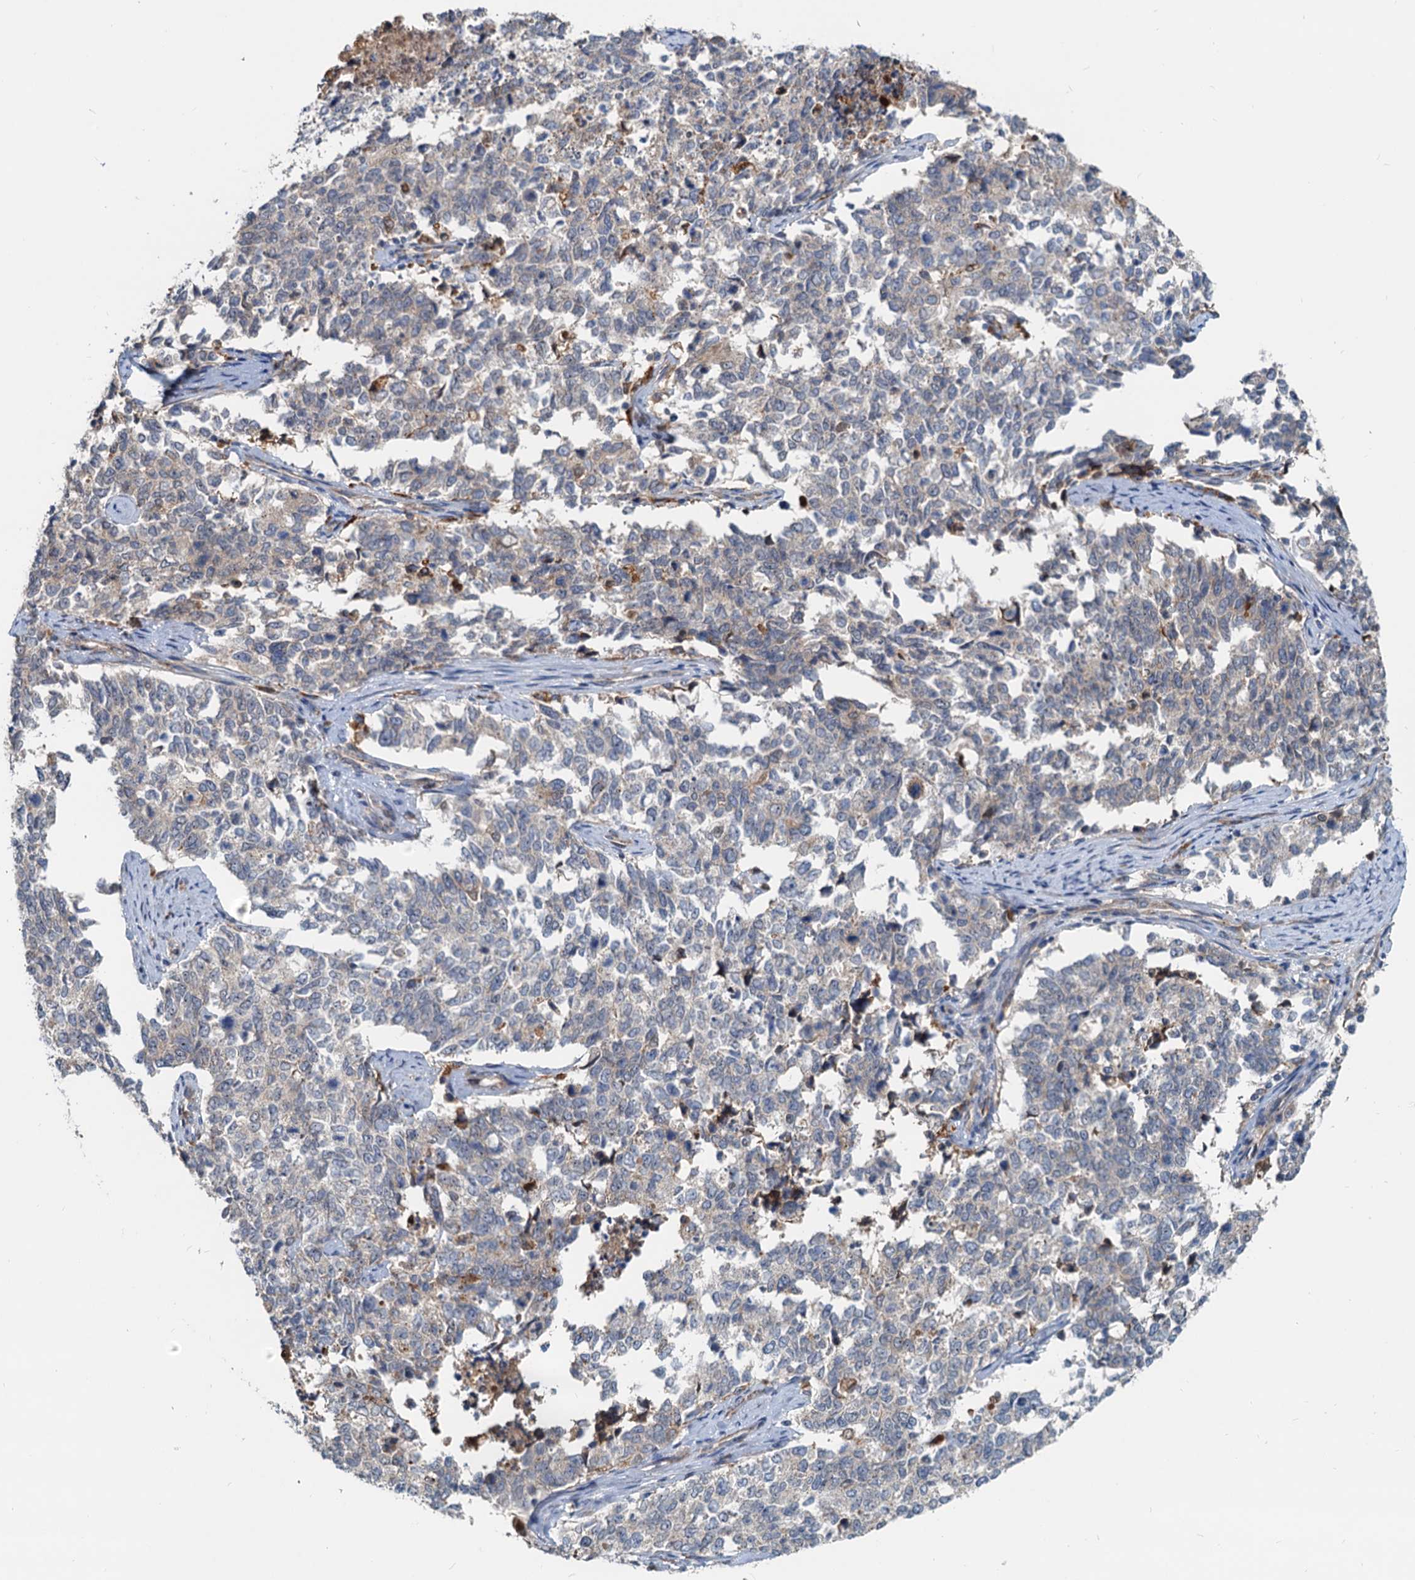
{"staining": {"intensity": "weak", "quantity": "<25%", "location": "cytoplasmic/membranous"}, "tissue": "cervical cancer", "cell_type": "Tumor cells", "image_type": "cancer", "snomed": [{"axis": "morphology", "description": "Squamous cell carcinoma, NOS"}, {"axis": "topography", "description": "Cervix"}], "caption": "This is a histopathology image of immunohistochemistry (IHC) staining of squamous cell carcinoma (cervical), which shows no staining in tumor cells.", "gene": "RGS7BP", "patient": {"sex": "female", "age": 63}}